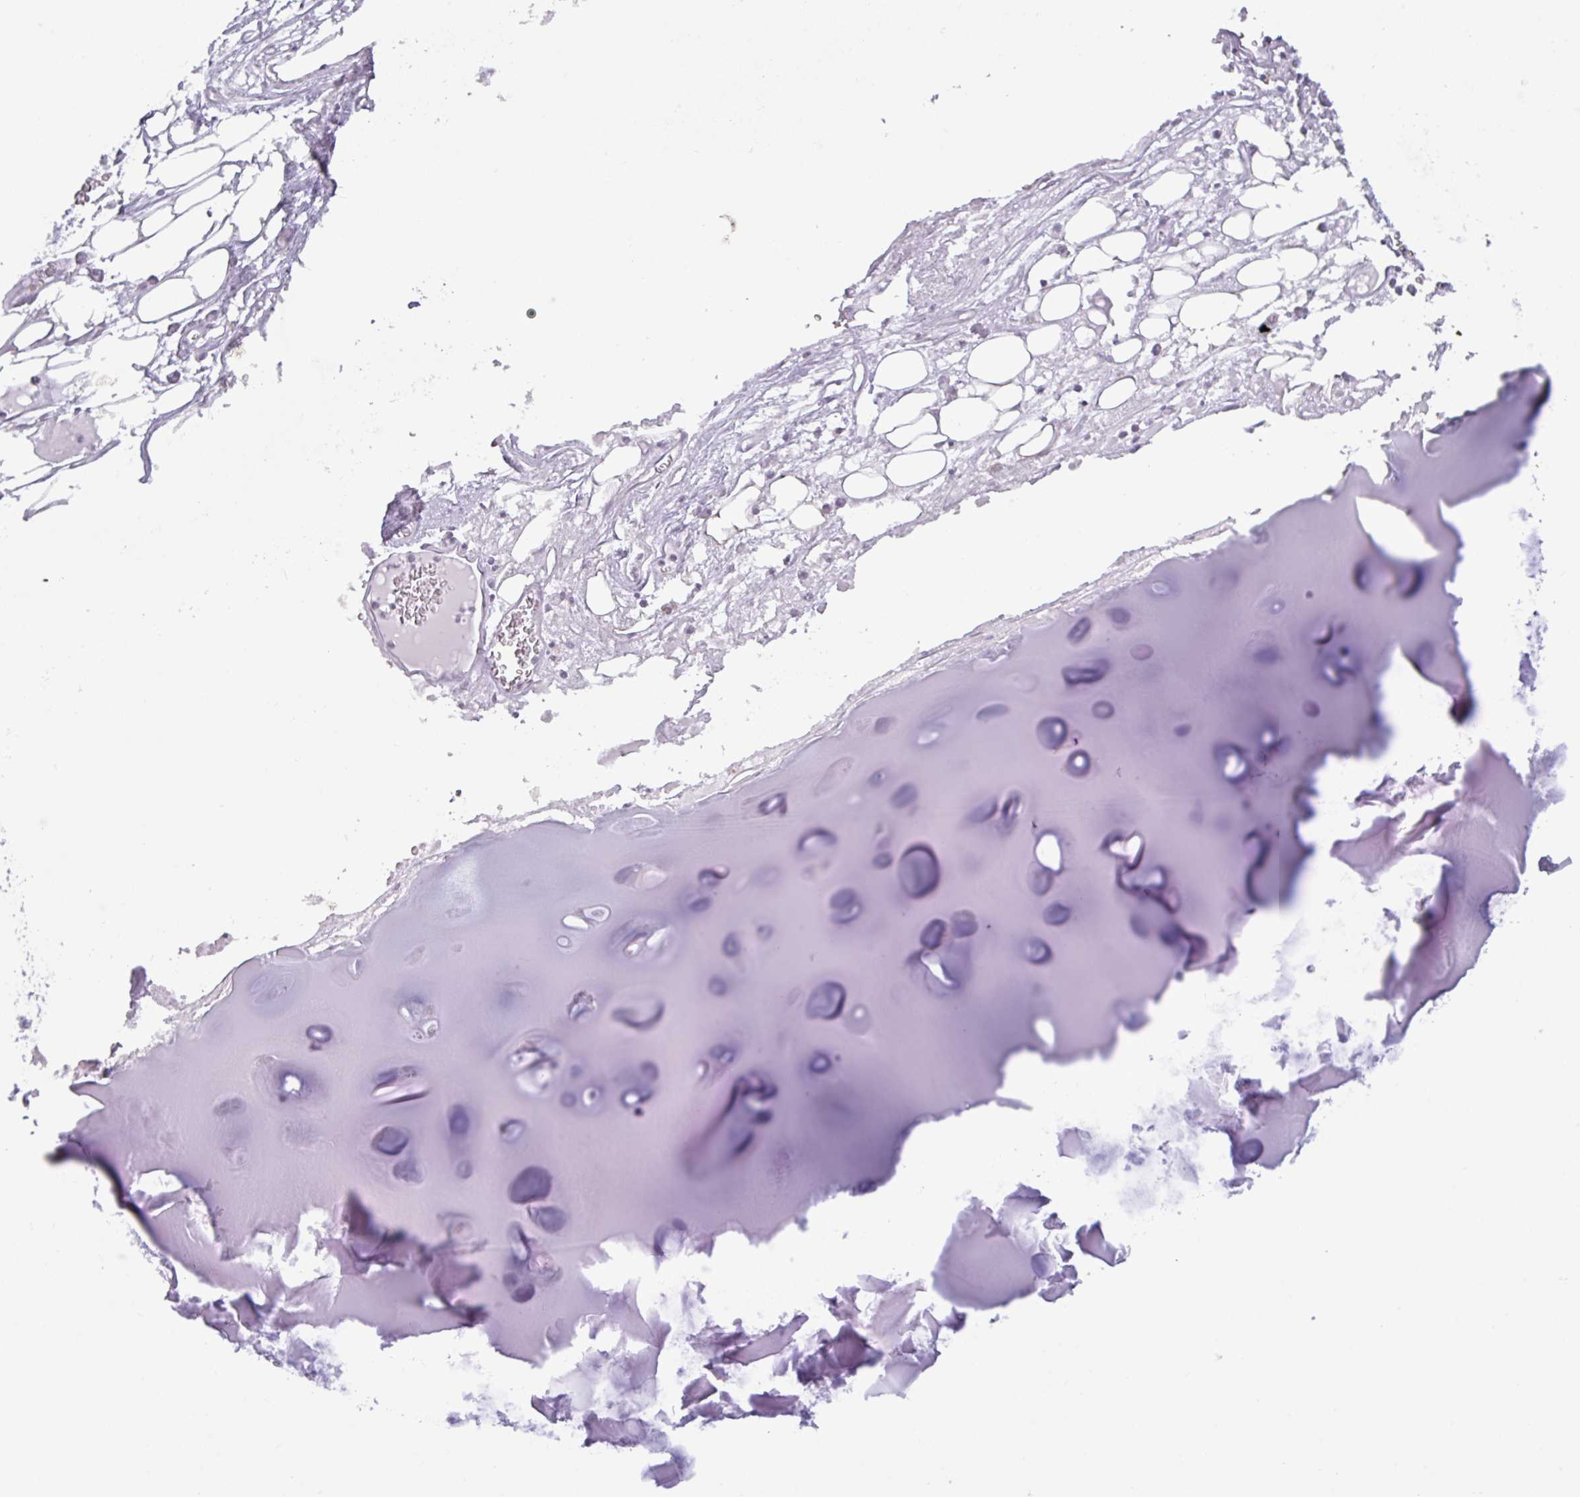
{"staining": {"intensity": "negative", "quantity": "none", "location": "none"}, "tissue": "adipose tissue", "cell_type": "Adipocytes", "image_type": "normal", "snomed": [{"axis": "morphology", "description": "Normal tissue, NOS"}, {"axis": "topography", "description": "Cartilage tissue"}], "caption": "The micrograph demonstrates no staining of adipocytes in benign adipose tissue. (Brightfield microscopy of DAB immunohistochemistry (IHC) at high magnification).", "gene": "OR2T10", "patient": {"sex": "male", "age": 57}}